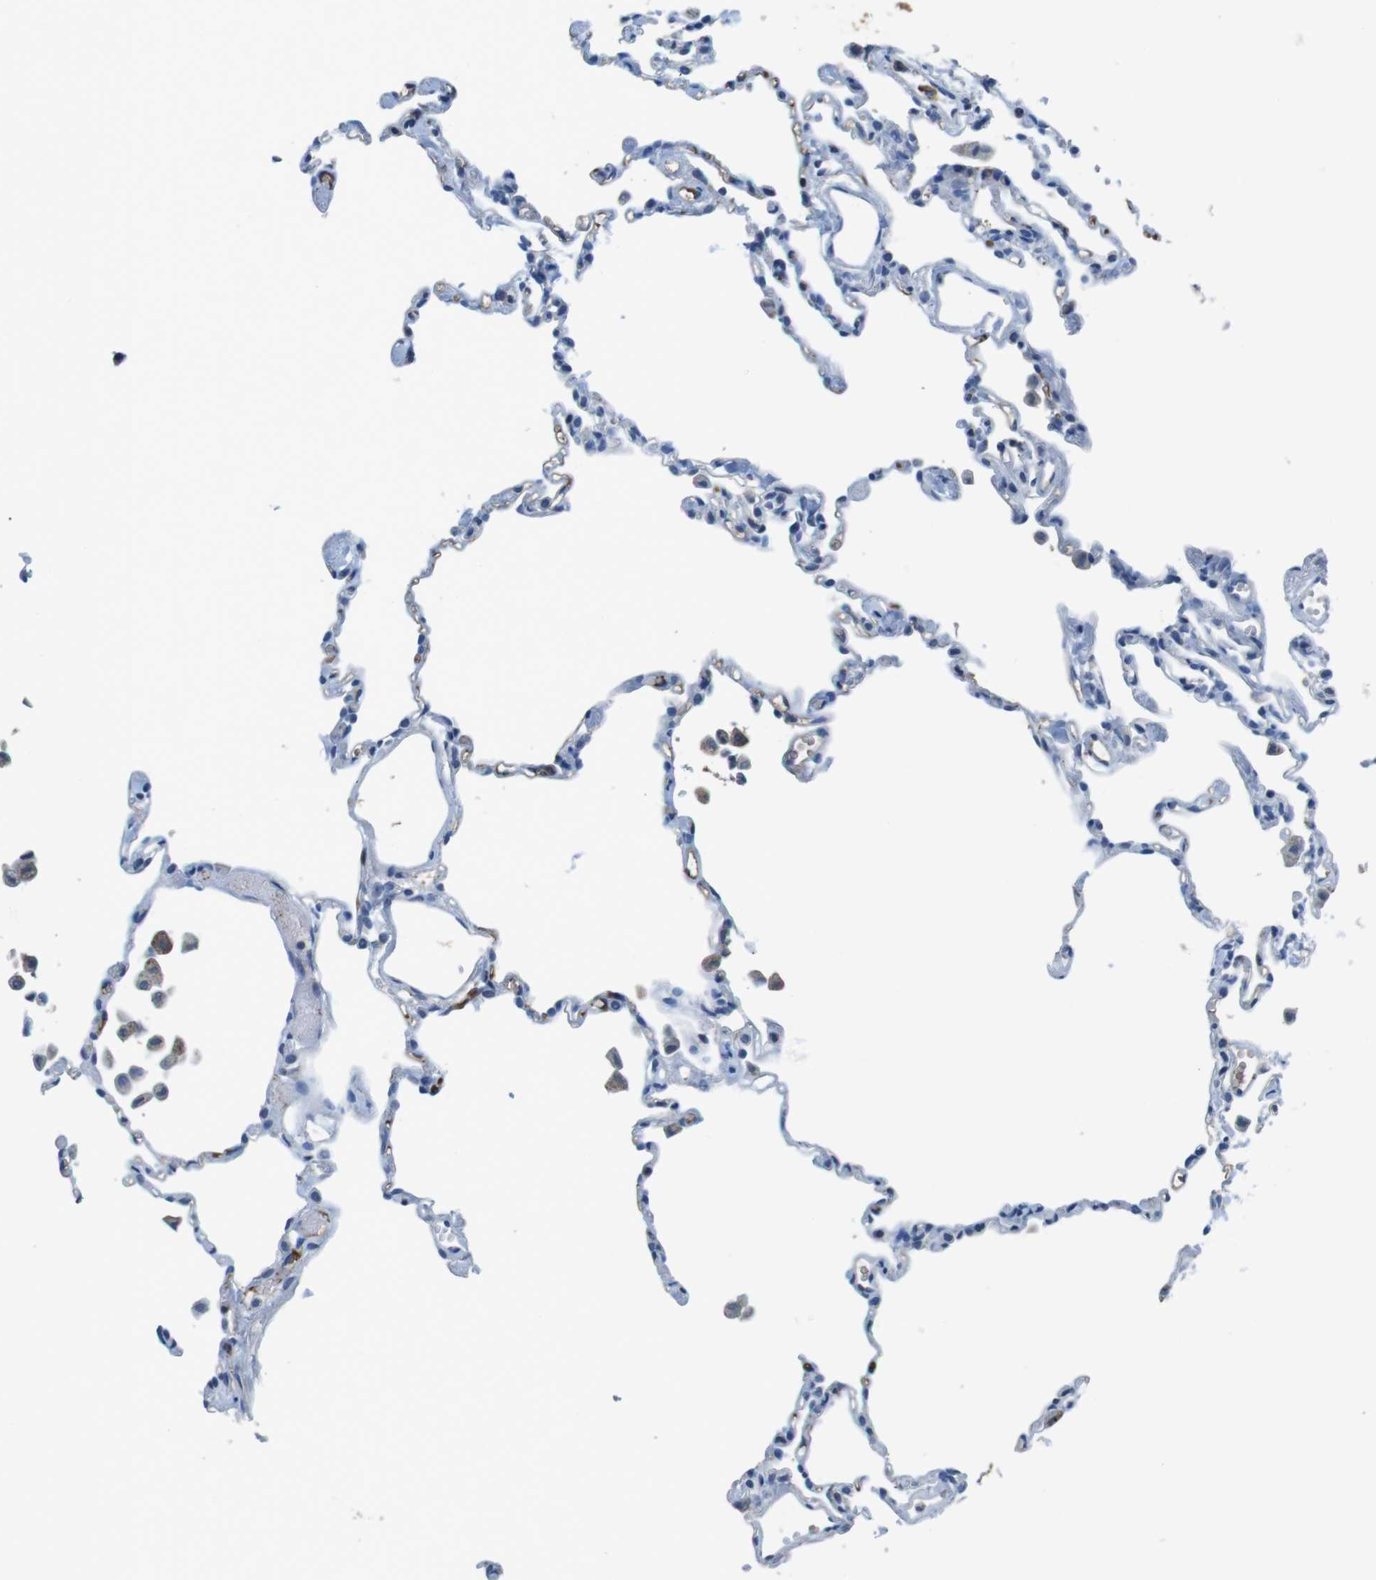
{"staining": {"intensity": "negative", "quantity": "none", "location": "none"}, "tissue": "lung", "cell_type": "Alveolar cells", "image_type": "normal", "snomed": [{"axis": "morphology", "description": "Normal tissue, NOS"}, {"axis": "topography", "description": "Lung"}], "caption": "High magnification brightfield microscopy of benign lung stained with DAB (brown) and counterstained with hematoxylin (blue): alveolar cells show no significant staining.", "gene": "TMPRSS15", "patient": {"sex": "female", "age": 49}}